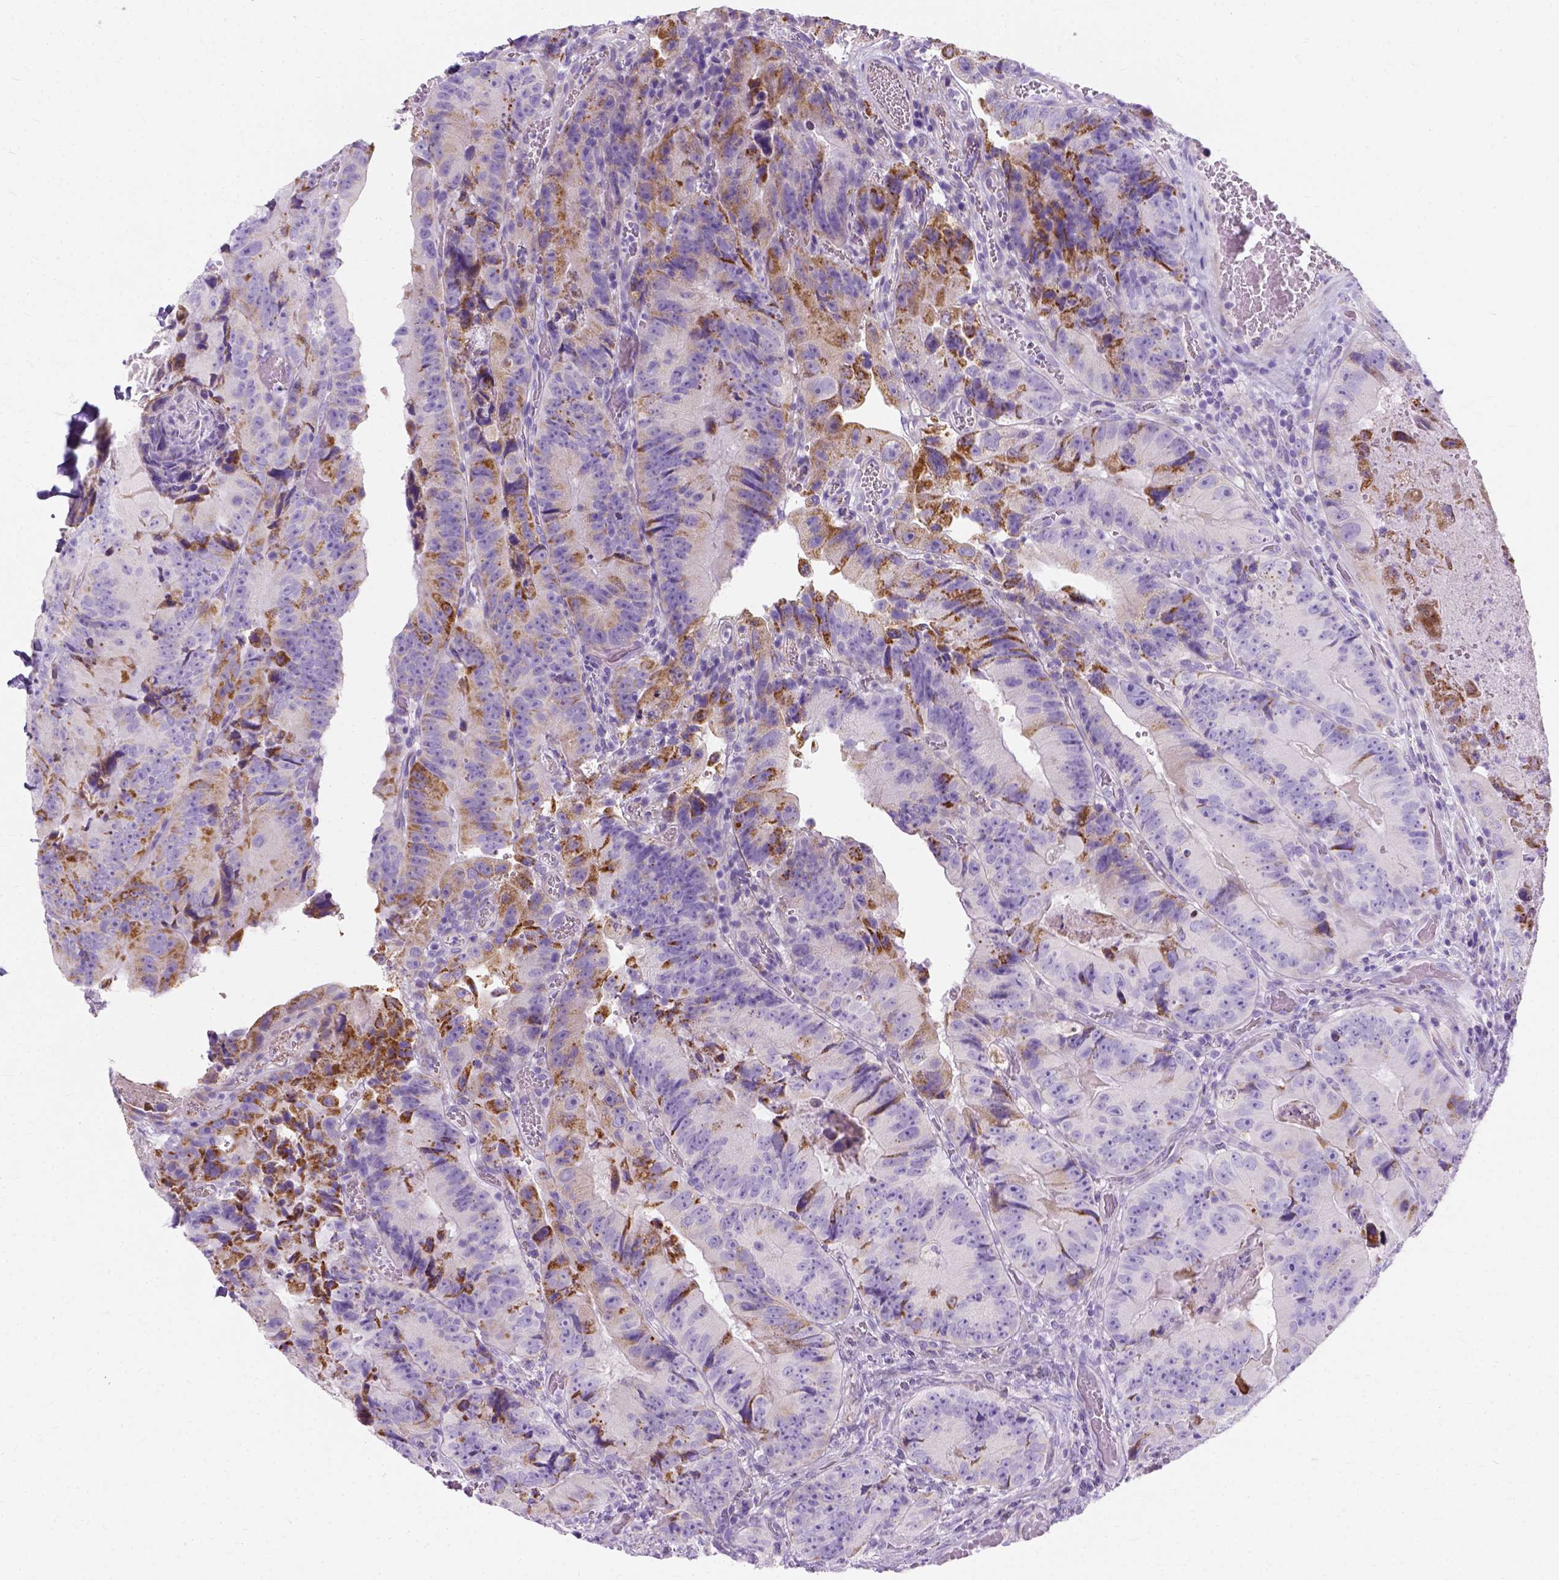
{"staining": {"intensity": "moderate", "quantity": "25%-75%", "location": "cytoplasmic/membranous"}, "tissue": "colorectal cancer", "cell_type": "Tumor cells", "image_type": "cancer", "snomed": [{"axis": "morphology", "description": "Adenocarcinoma, NOS"}, {"axis": "topography", "description": "Colon"}], "caption": "A micrograph showing moderate cytoplasmic/membranous expression in approximately 25%-75% of tumor cells in adenocarcinoma (colorectal), as visualized by brown immunohistochemical staining.", "gene": "MYH15", "patient": {"sex": "female", "age": 86}}